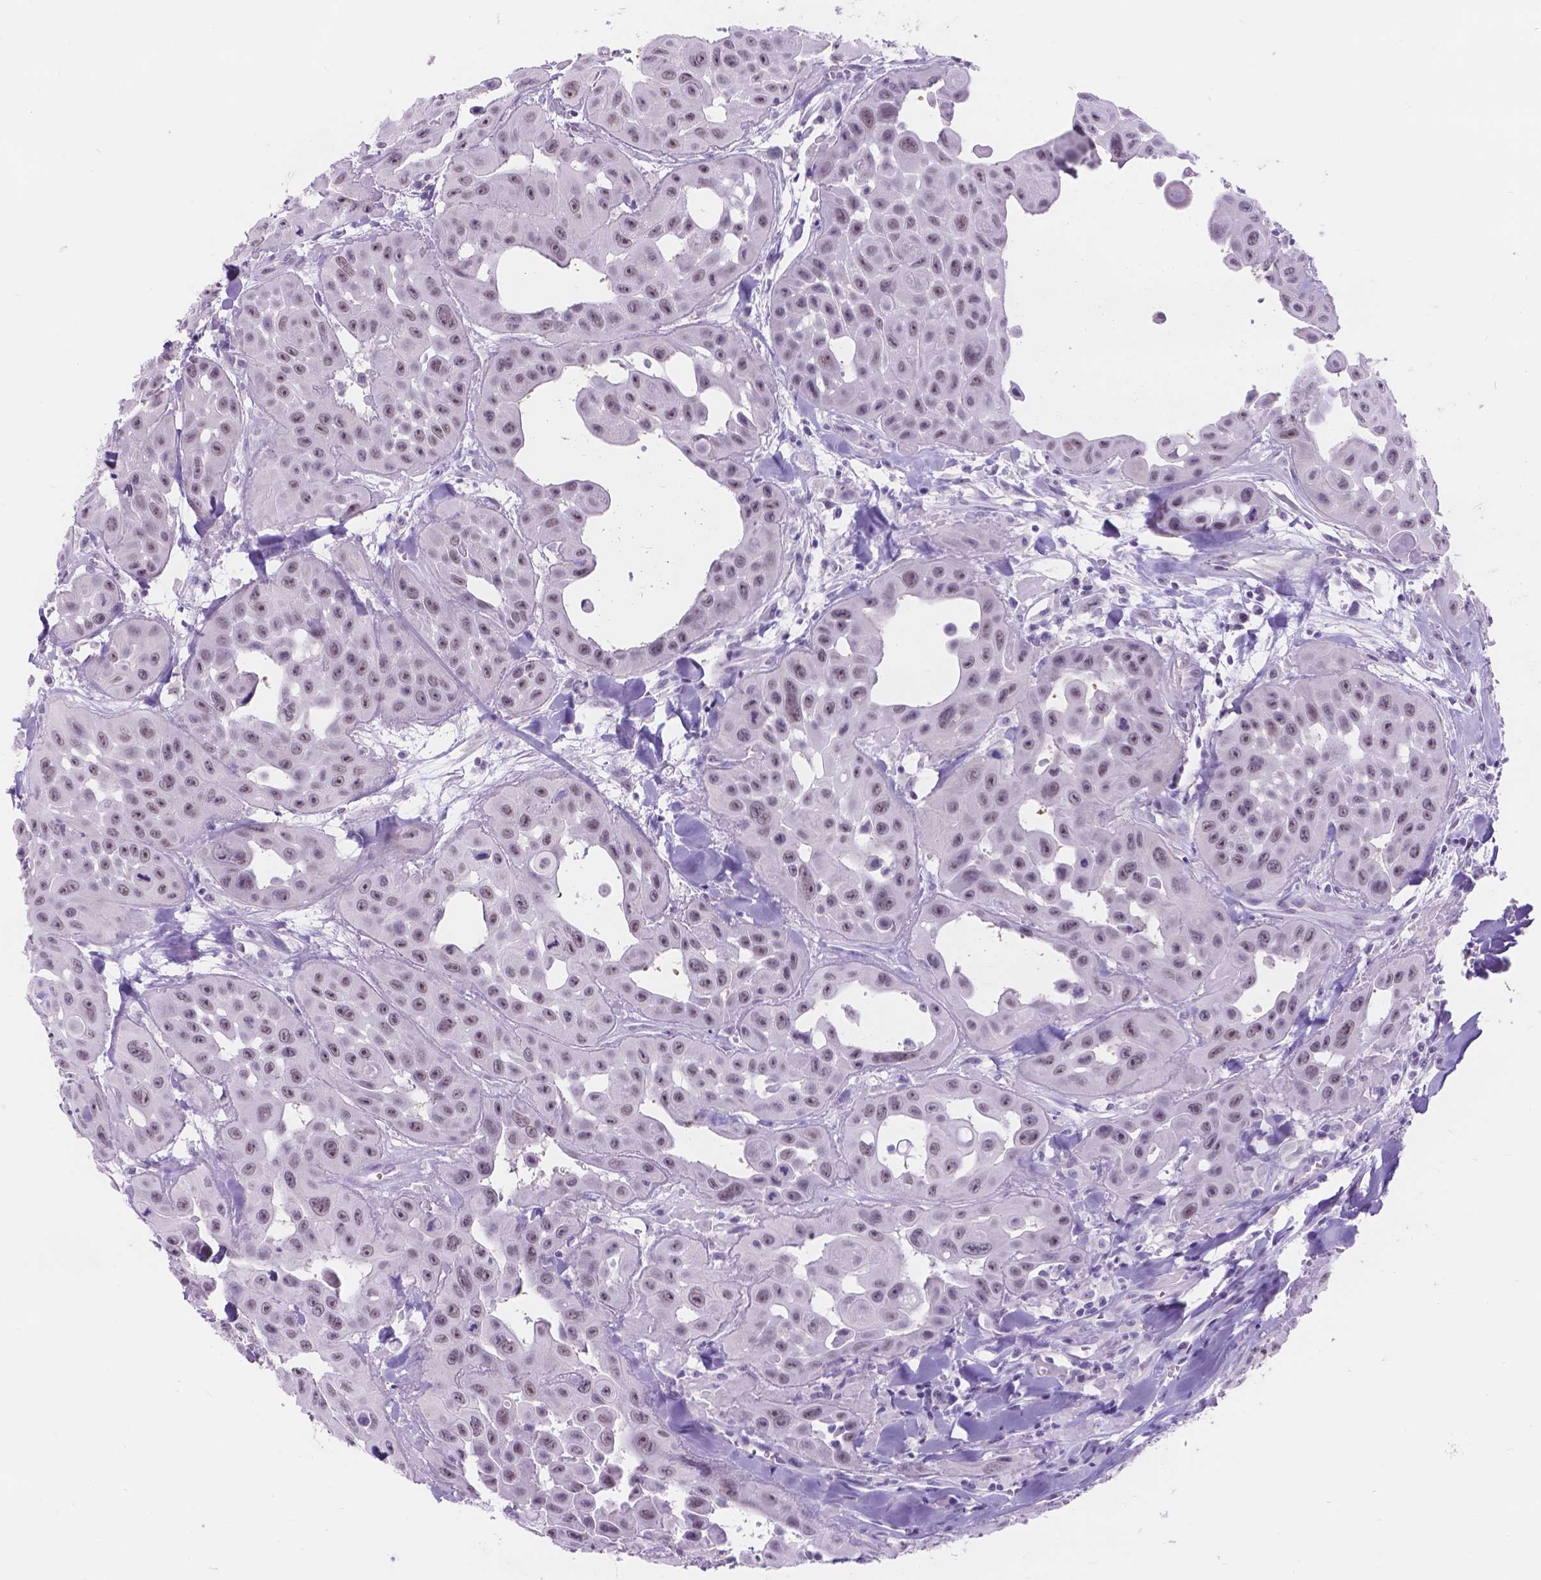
{"staining": {"intensity": "weak", "quantity": ">75%", "location": "nuclear"}, "tissue": "head and neck cancer", "cell_type": "Tumor cells", "image_type": "cancer", "snomed": [{"axis": "morphology", "description": "Adenocarcinoma, NOS"}, {"axis": "topography", "description": "Head-Neck"}], "caption": "This is a micrograph of IHC staining of head and neck adenocarcinoma, which shows weak staining in the nuclear of tumor cells.", "gene": "DCC", "patient": {"sex": "male", "age": 73}}